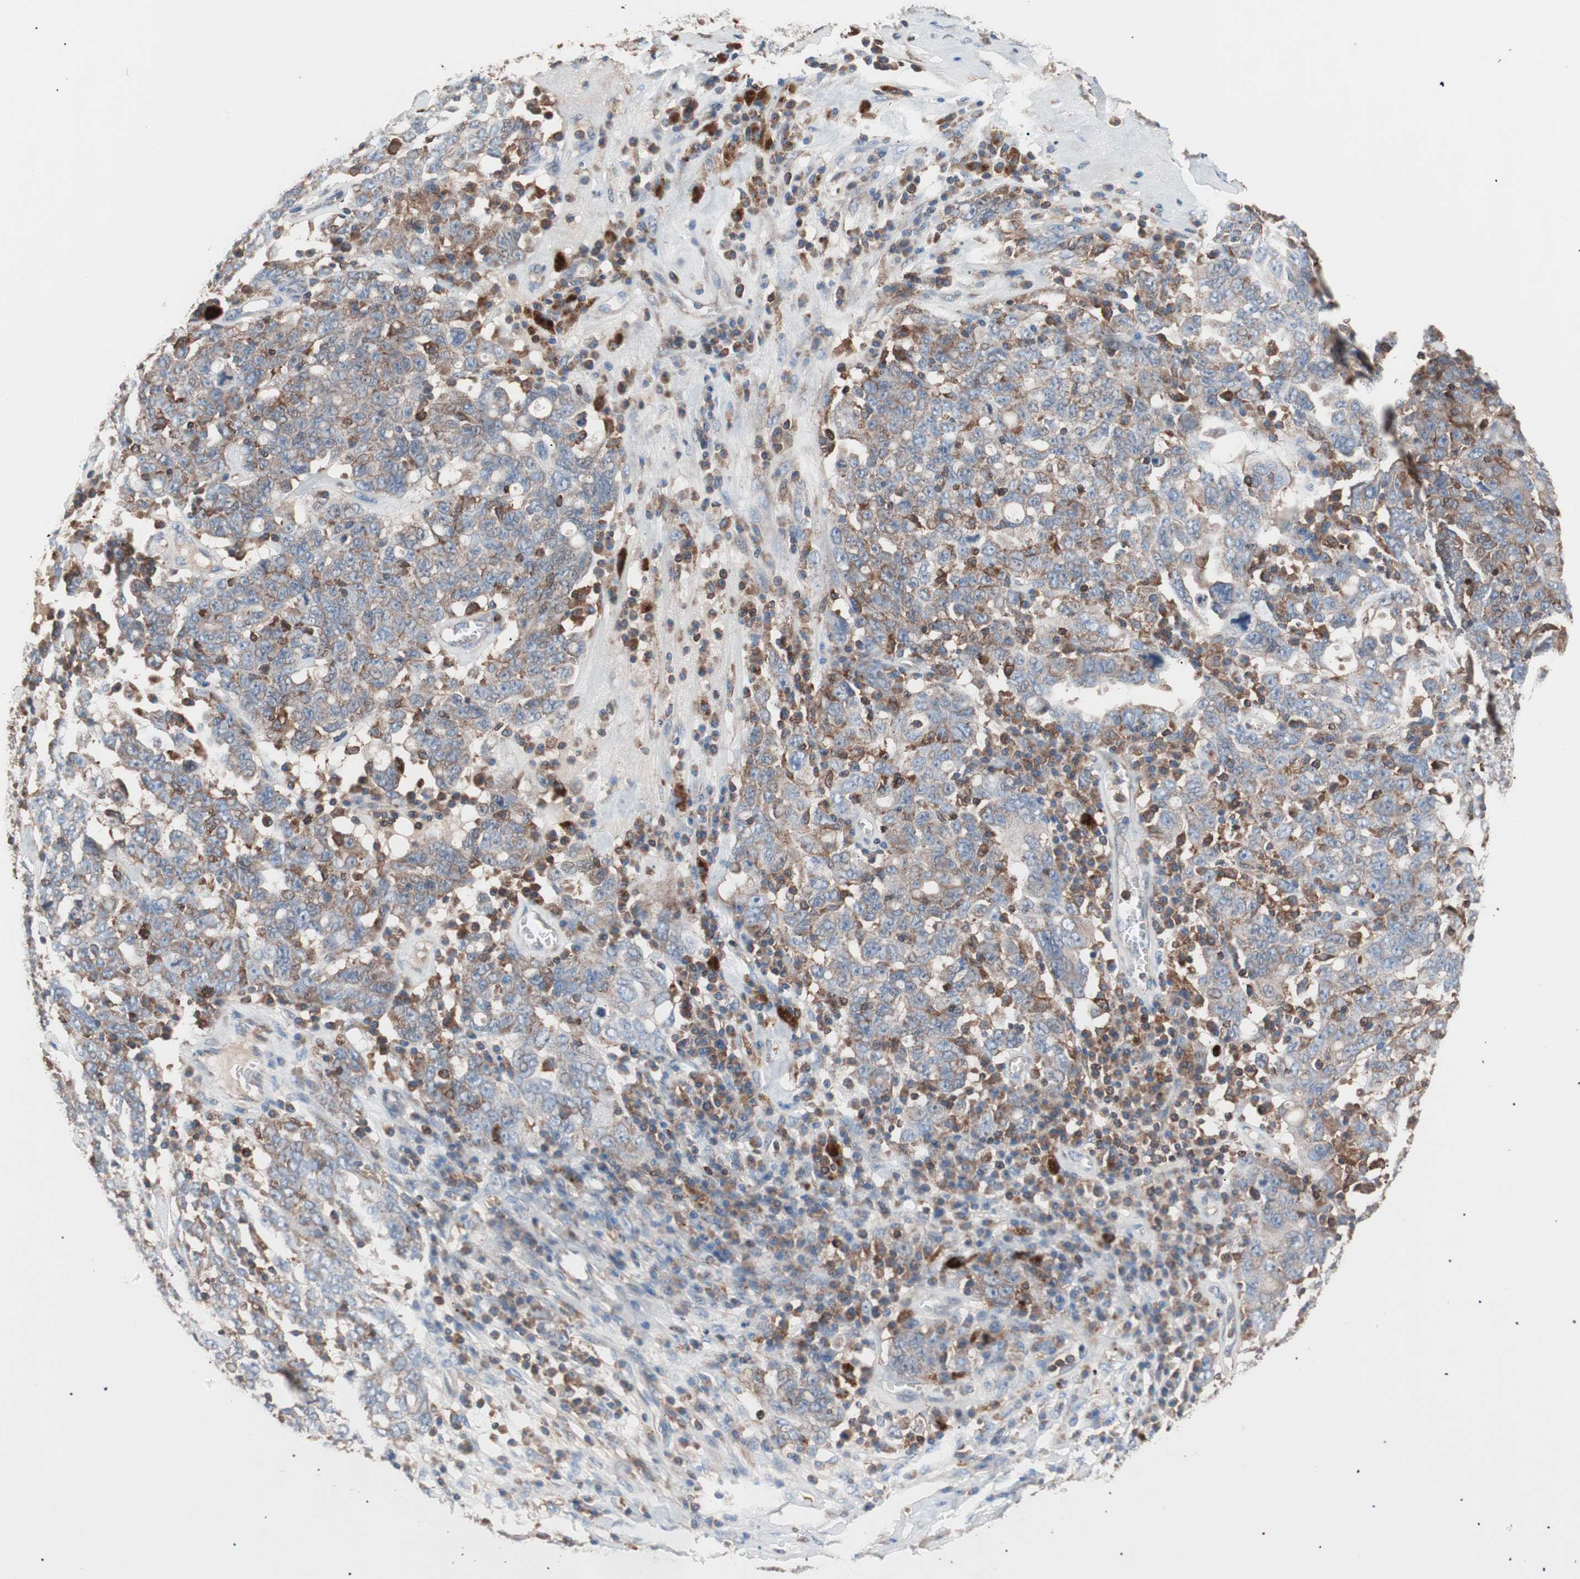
{"staining": {"intensity": "moderate", "quantity": ">75%", "location": "cytoplasmic/membranous"}, "tissue": "ovarian cancer", "cell_type": "Tumor cells", "image_type": "cancer", "snomed": [{"axis": "morphology", "description": "Carcinoma, endometroid"}, {"axis": "topography", "description": "Ovary"}], "caption": "Human ovarian cancer (endometroid carcinoma) stained for a protein (brown) displays moderate cytoplasmic/membranous positive expression in about >75% of tumor cells.", "gene": "PIK3R1", "patient": {"sex": "female", "age": 62}}